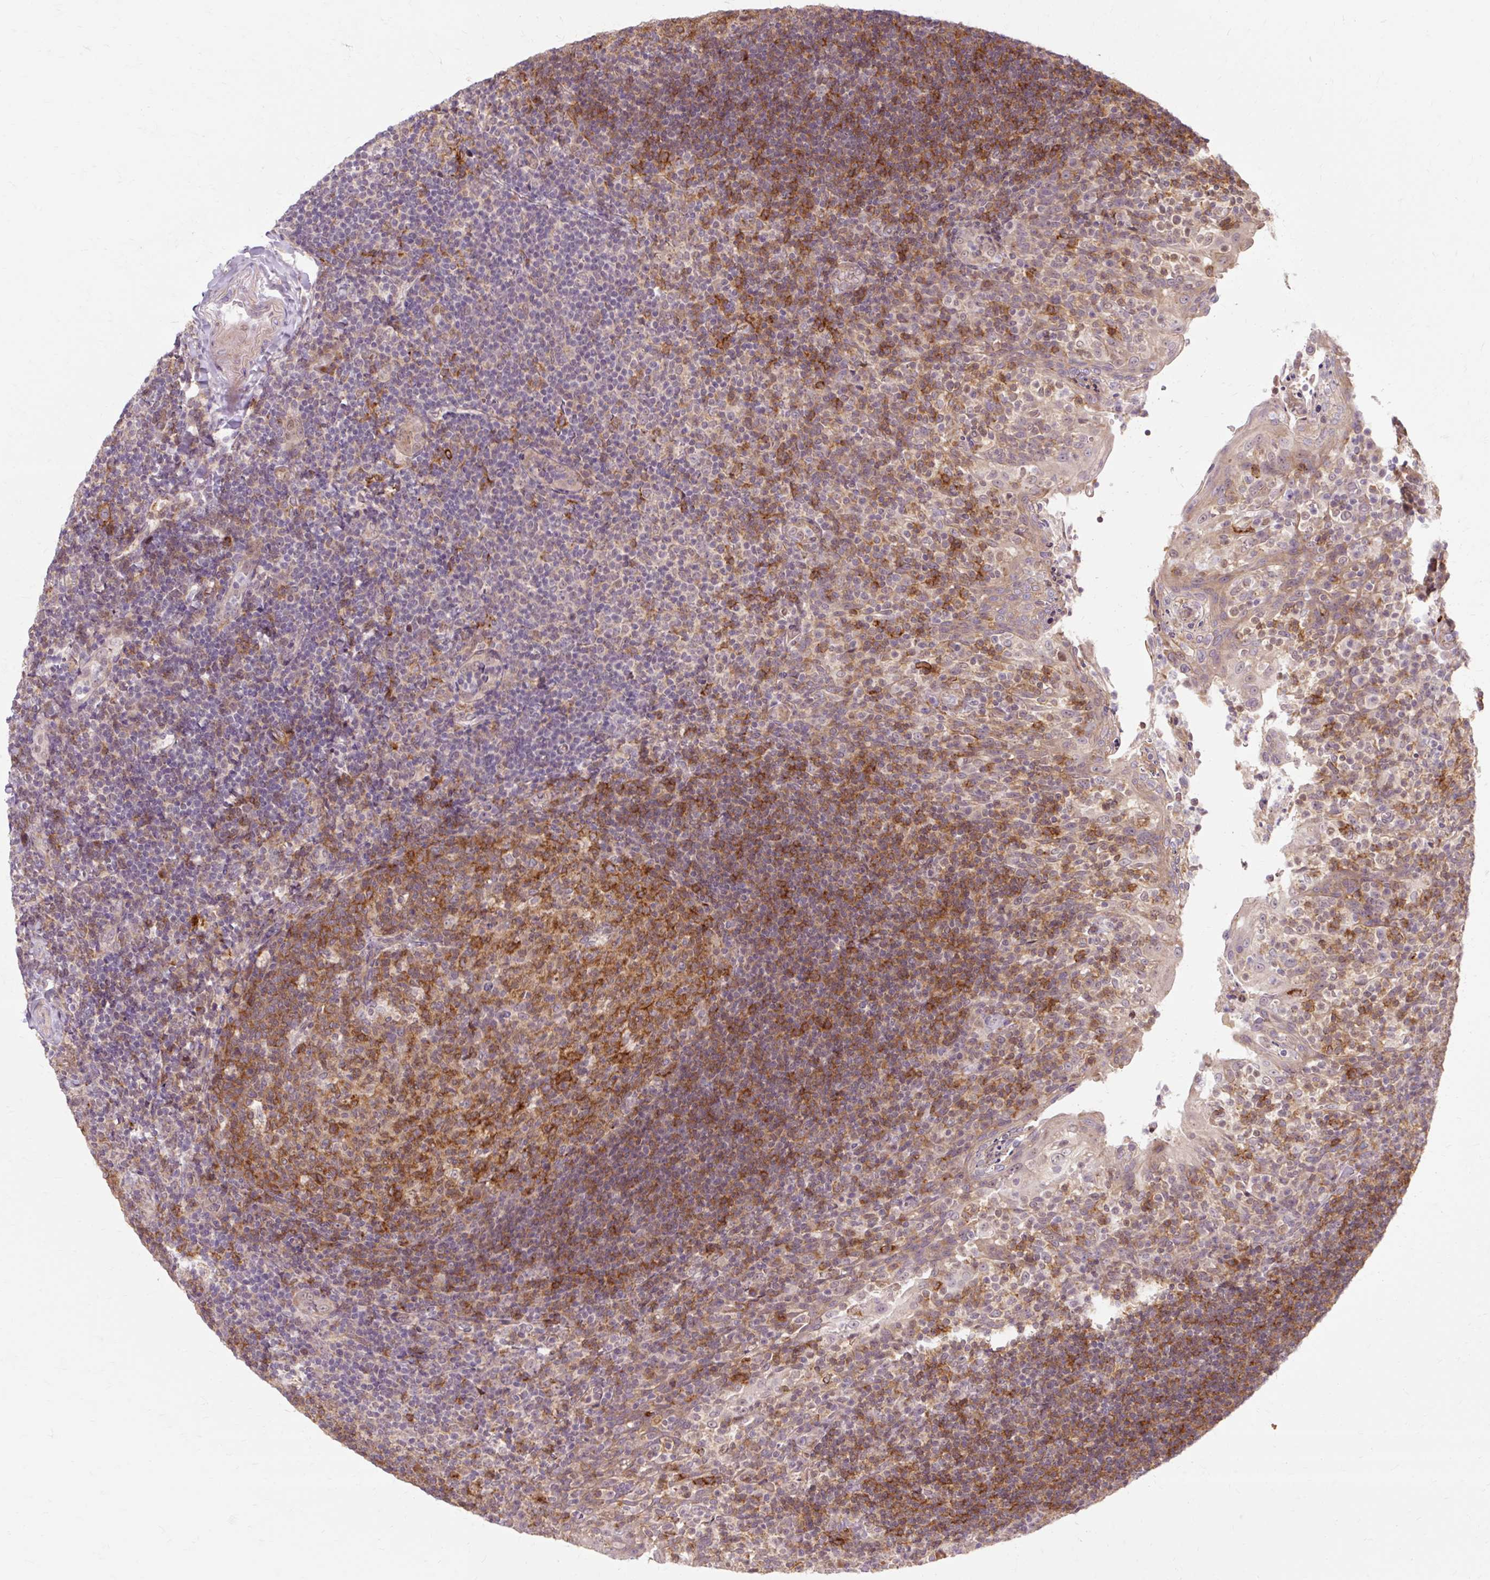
{"staining": {"intensity": "moderate", "quantity": ">75%", "location": "cytoplasmic/membranous"}, "tissue": "tonsil", "cell_type": "Germinal center cells", "image_type": "normal", "snomed": [{"axis": "morphology", "description": "Normal tissue, NOS"}, {"axis": "topography", "description": "Tonsil"}], "caption": "A brown stain highlights moderate cytoplasmic/membranous positivity of a protein in germinal center cells of normal human tonsil. (IHC, brightfield microscopy, high magnification).", "gene": "GEMIN2", "patient": {"sex": "female", "age": 10}}